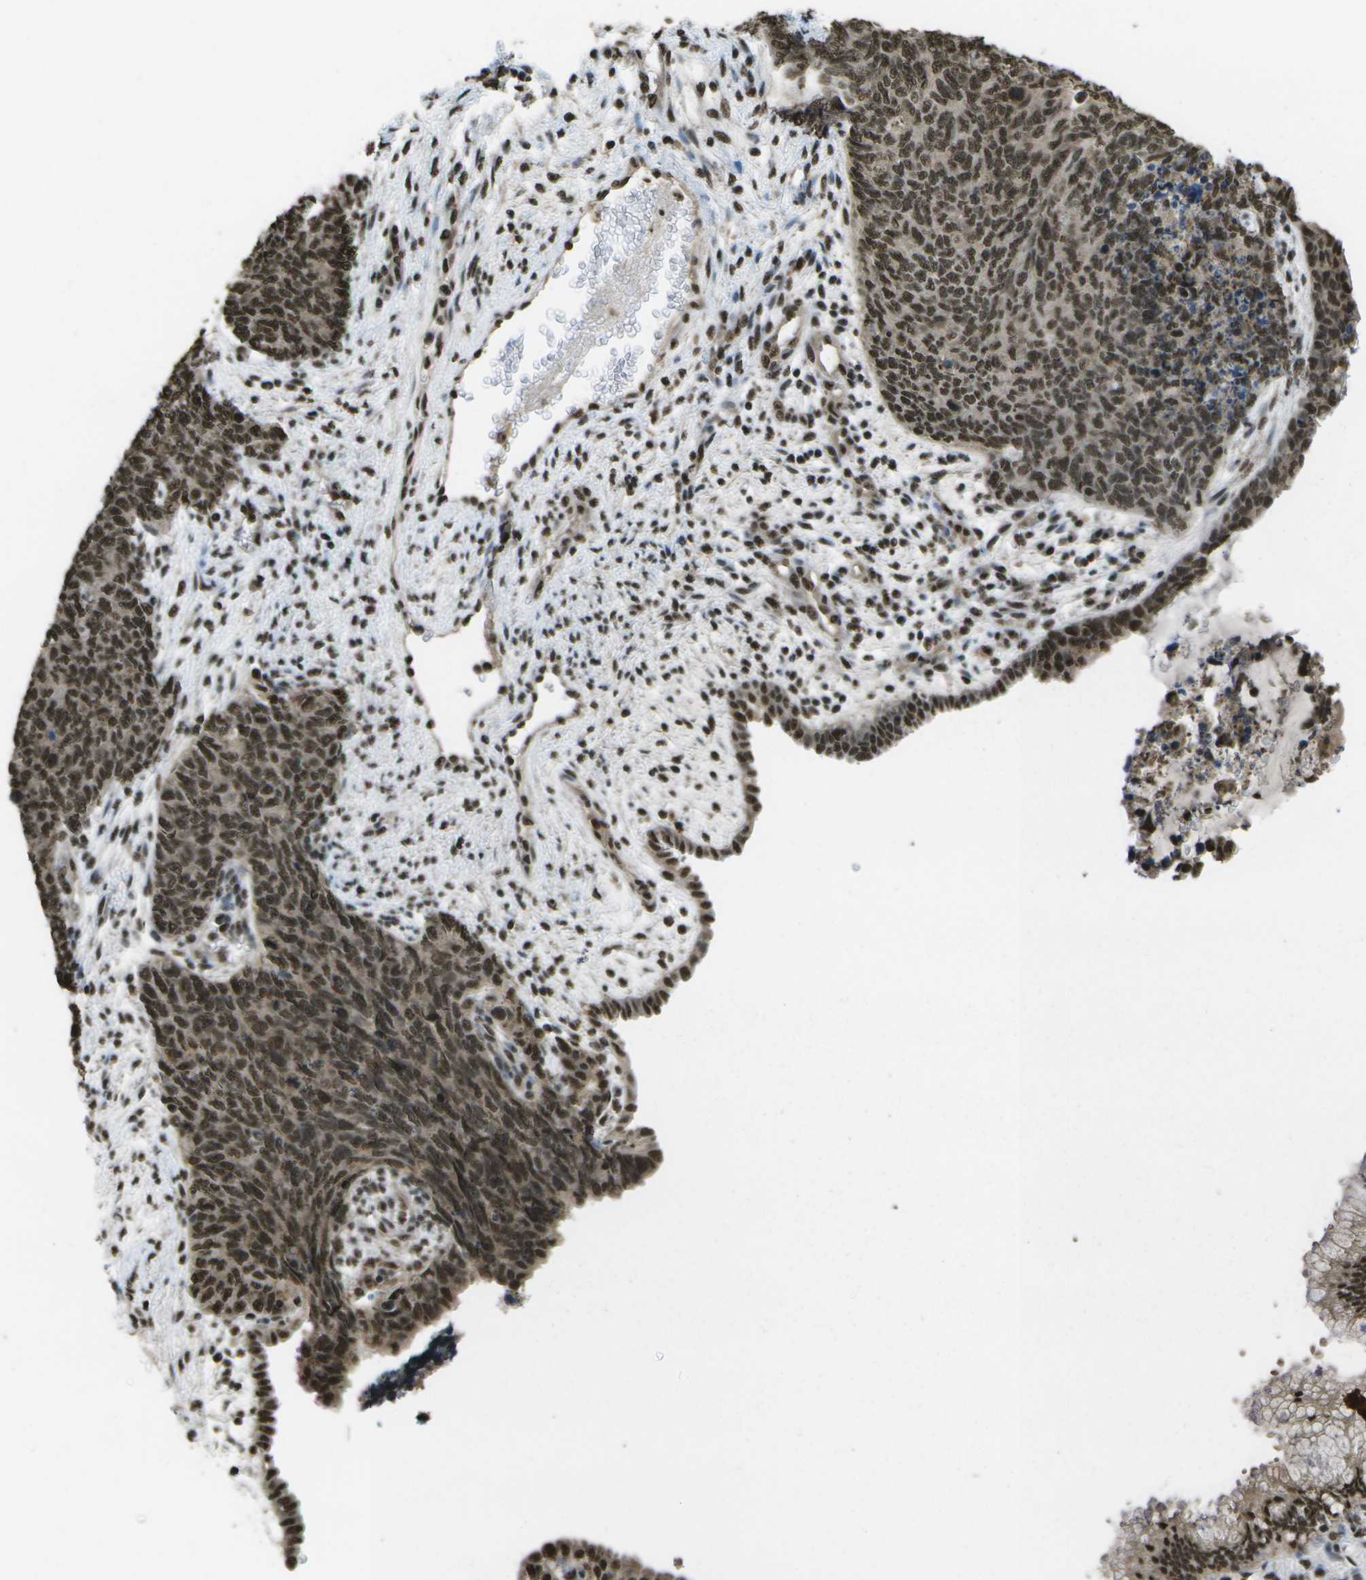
{"staining": {"intensity": "moderate", "quantity": ">75%", "location": "nuclear"}, "tissue": "cervical cancer", "cell_type": "Tumor cells", "image_type": "cancer", "snomed": [{"axis": "morphology", "description": "Squamous cell carcinoma, NOS"}, {"axis": "topography", "description": "Cervix"}], "caption": "Human squamous cell carcinoma (cervical) stained with a protein marker exhibits moderate staining in tumor cells.", "gene": "SPEN", "patient": {"sex": "female", "age": 63}}